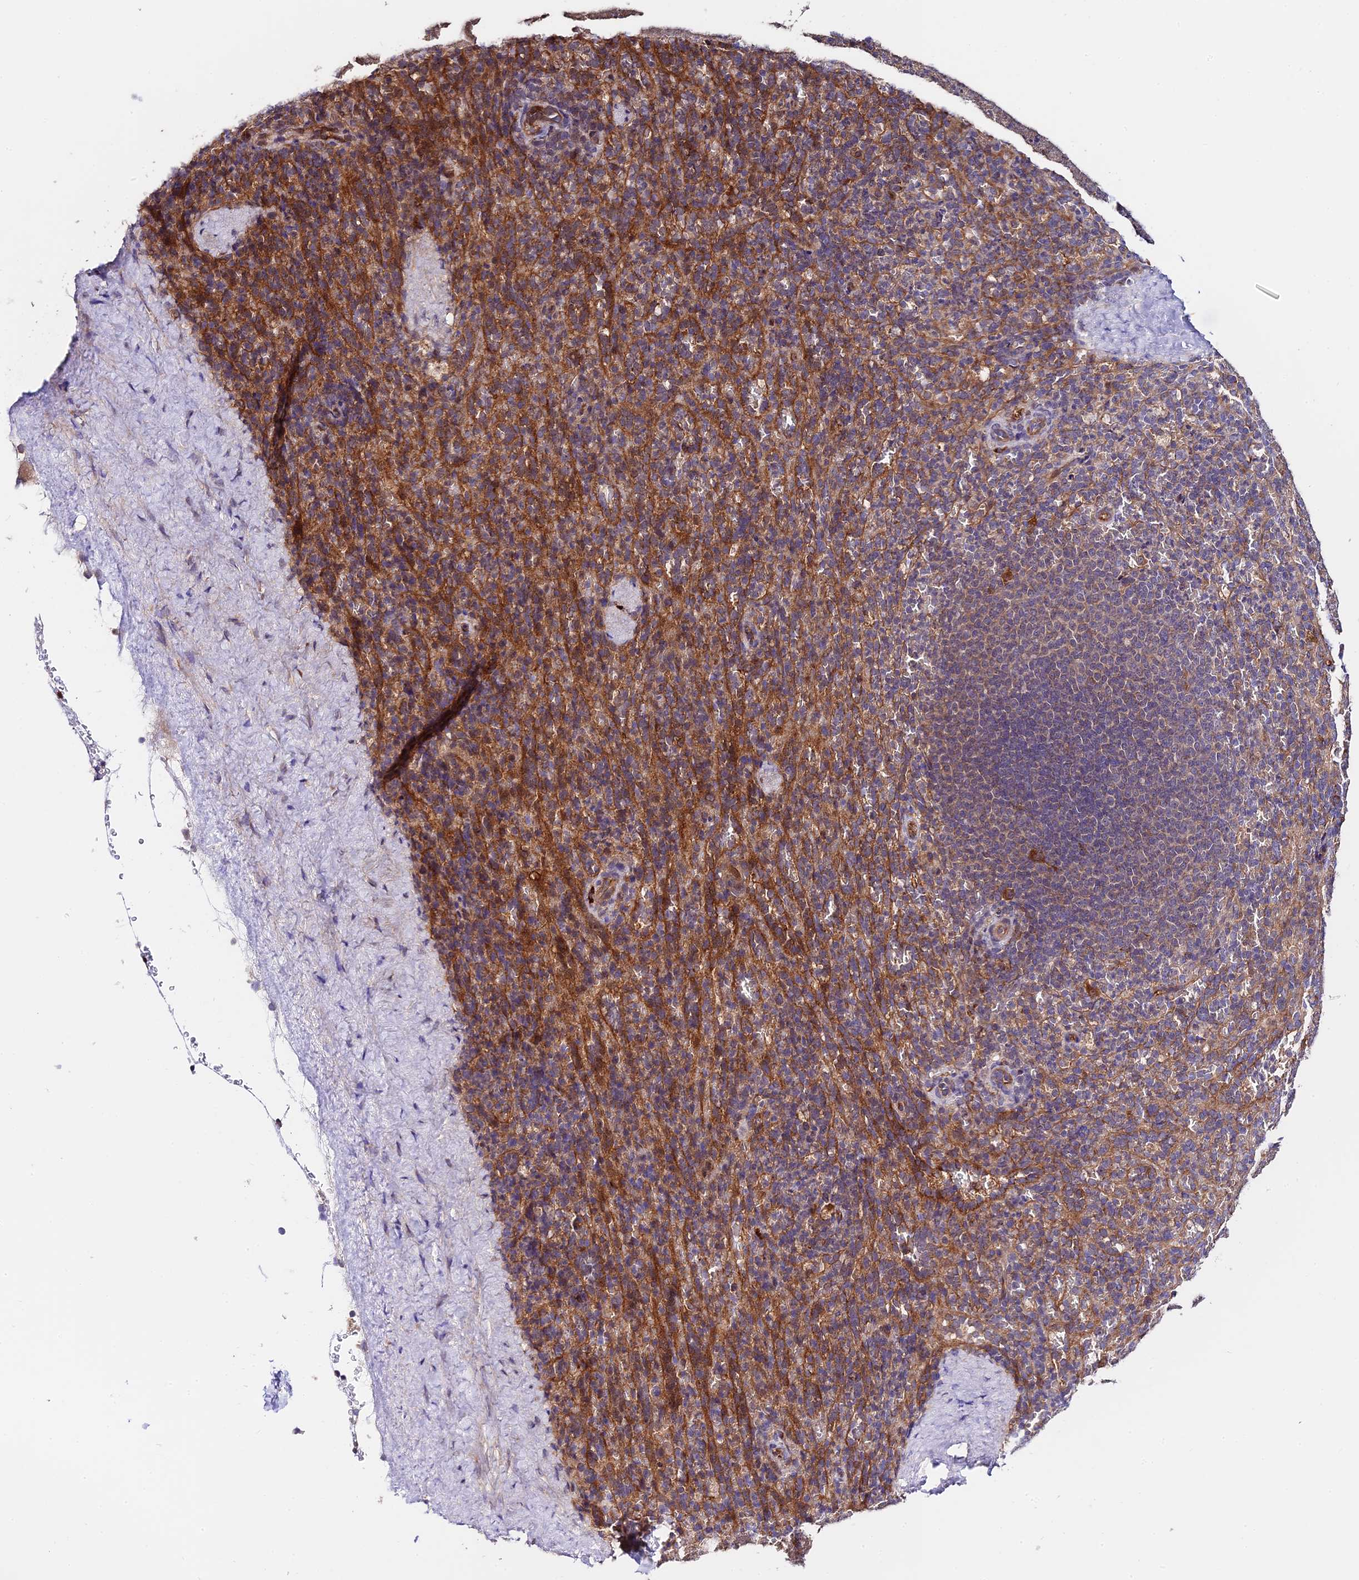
{"staining": {"intensity": "negative", "quantity": "none", "location": "none"}, "tissue": "spleen", "cell_type": "Cells in red pulp", "image_type": "normal", "snomed": [{"axis": "morphology", "description": "Normal tissue, NOS"}, {"axis": "topography", "description": "Spleen"}], "caption": "Immunohistochemistry (IHC) photomicrograph of unremarkable human spleen stained for a protein (brown), which exhibits no positivity in cells in red pulp. (DAB (3,3'-diaminobenzidine) IHC with hematoxylin counter stain).", "gene": "C3orf20", "patient": {"sex": "female", "age": 21}}